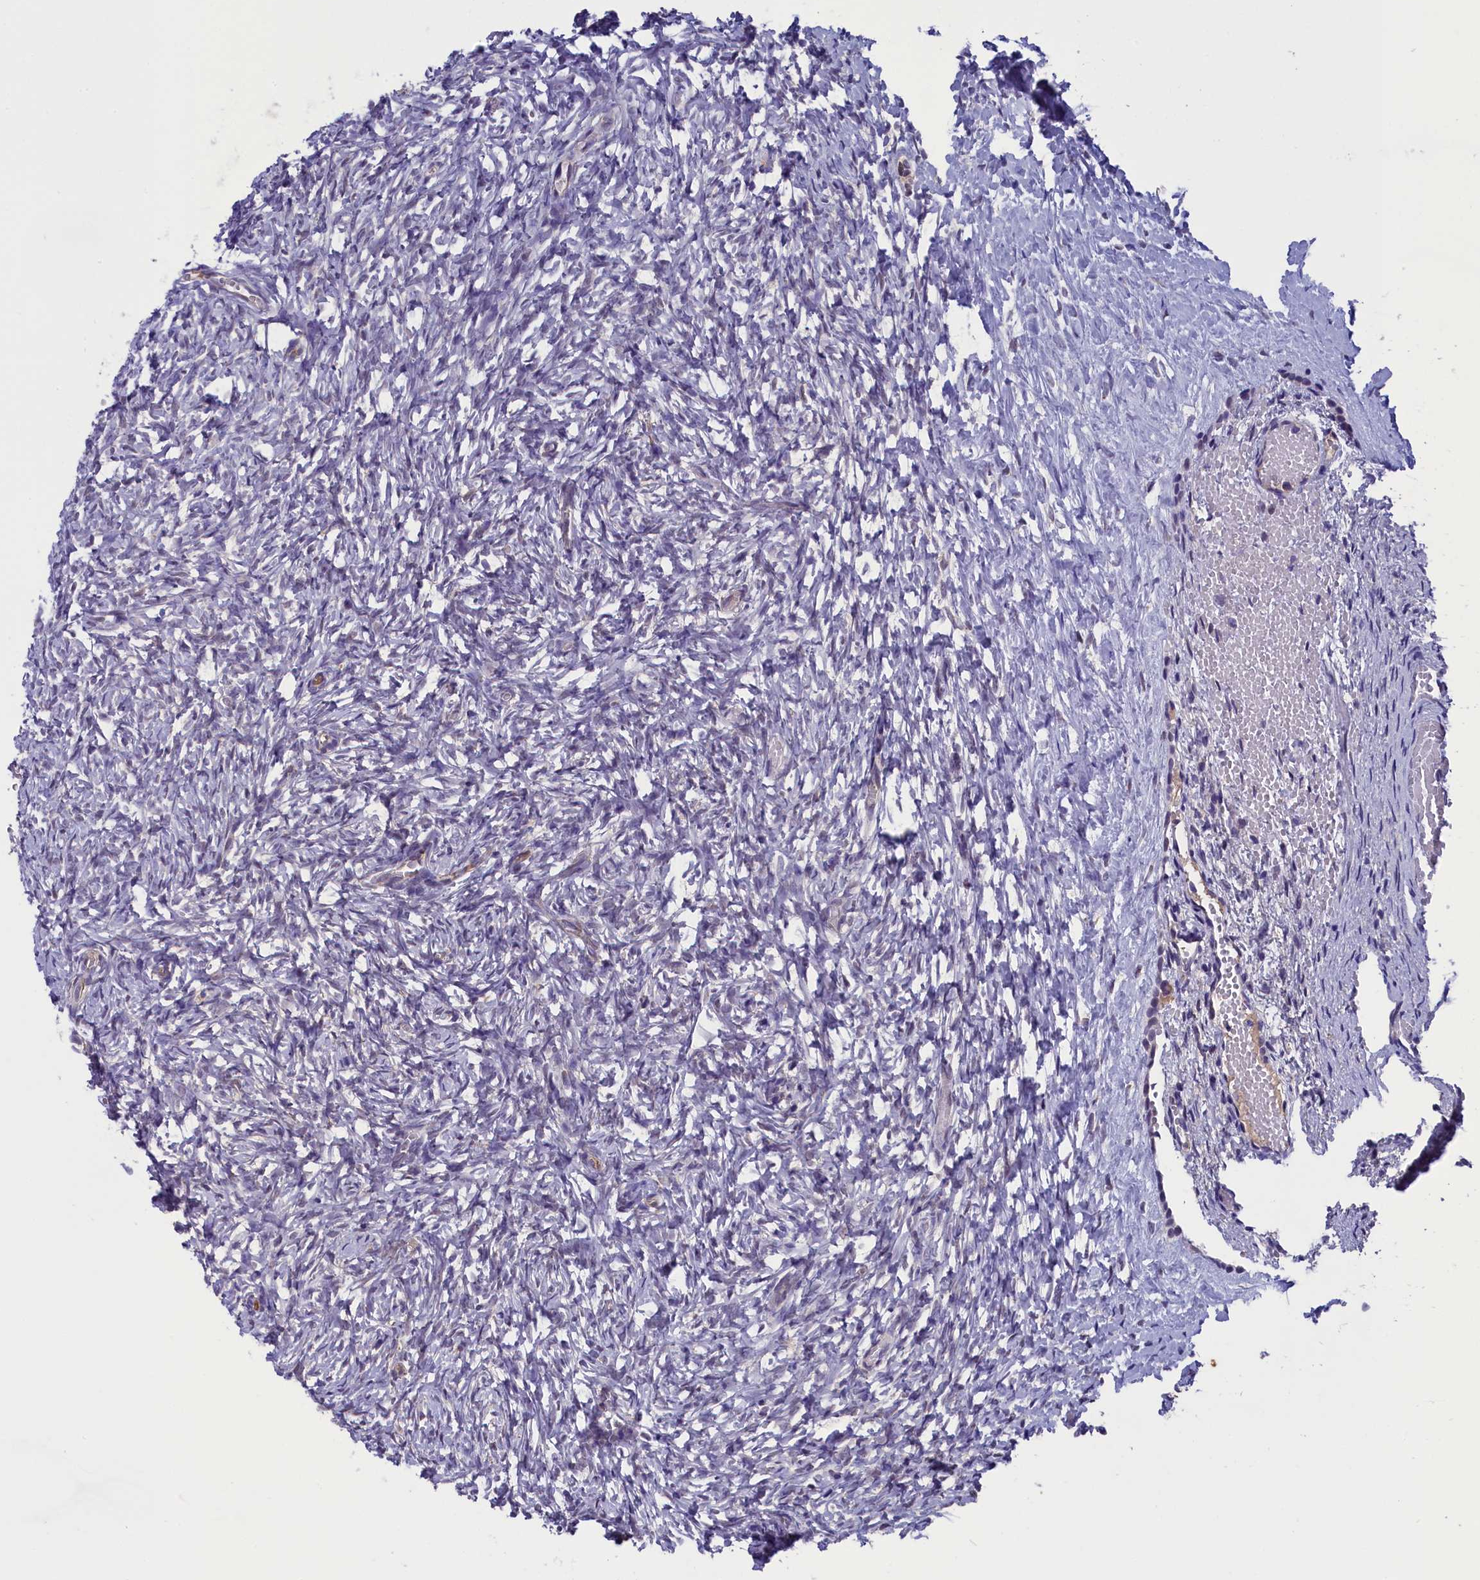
{"staining": {"intensity": "moderate", "quantity": ">75%", "location": "cytoplasmic/membranous"}, "tissue": "ovary", "cell_type": "Follicle cells", "image_type": "normal", "snomed": [{"axis": "morphology", "description": "Normal tissue, NOS"}, {"axis": "topography", "description": "Ovary"}], "caption": "IHC of benign human ovary displays medium levels of moderate cytoplasmic/membranous expression in approximately >75% of follicle cells. The staining is performed using DAB brown chromogen to label protein expression. The nuclei are counter-stained blue using hematoxylin.", "gene": "ABCC8", "patient": {"sex": "female", "age": 35}}